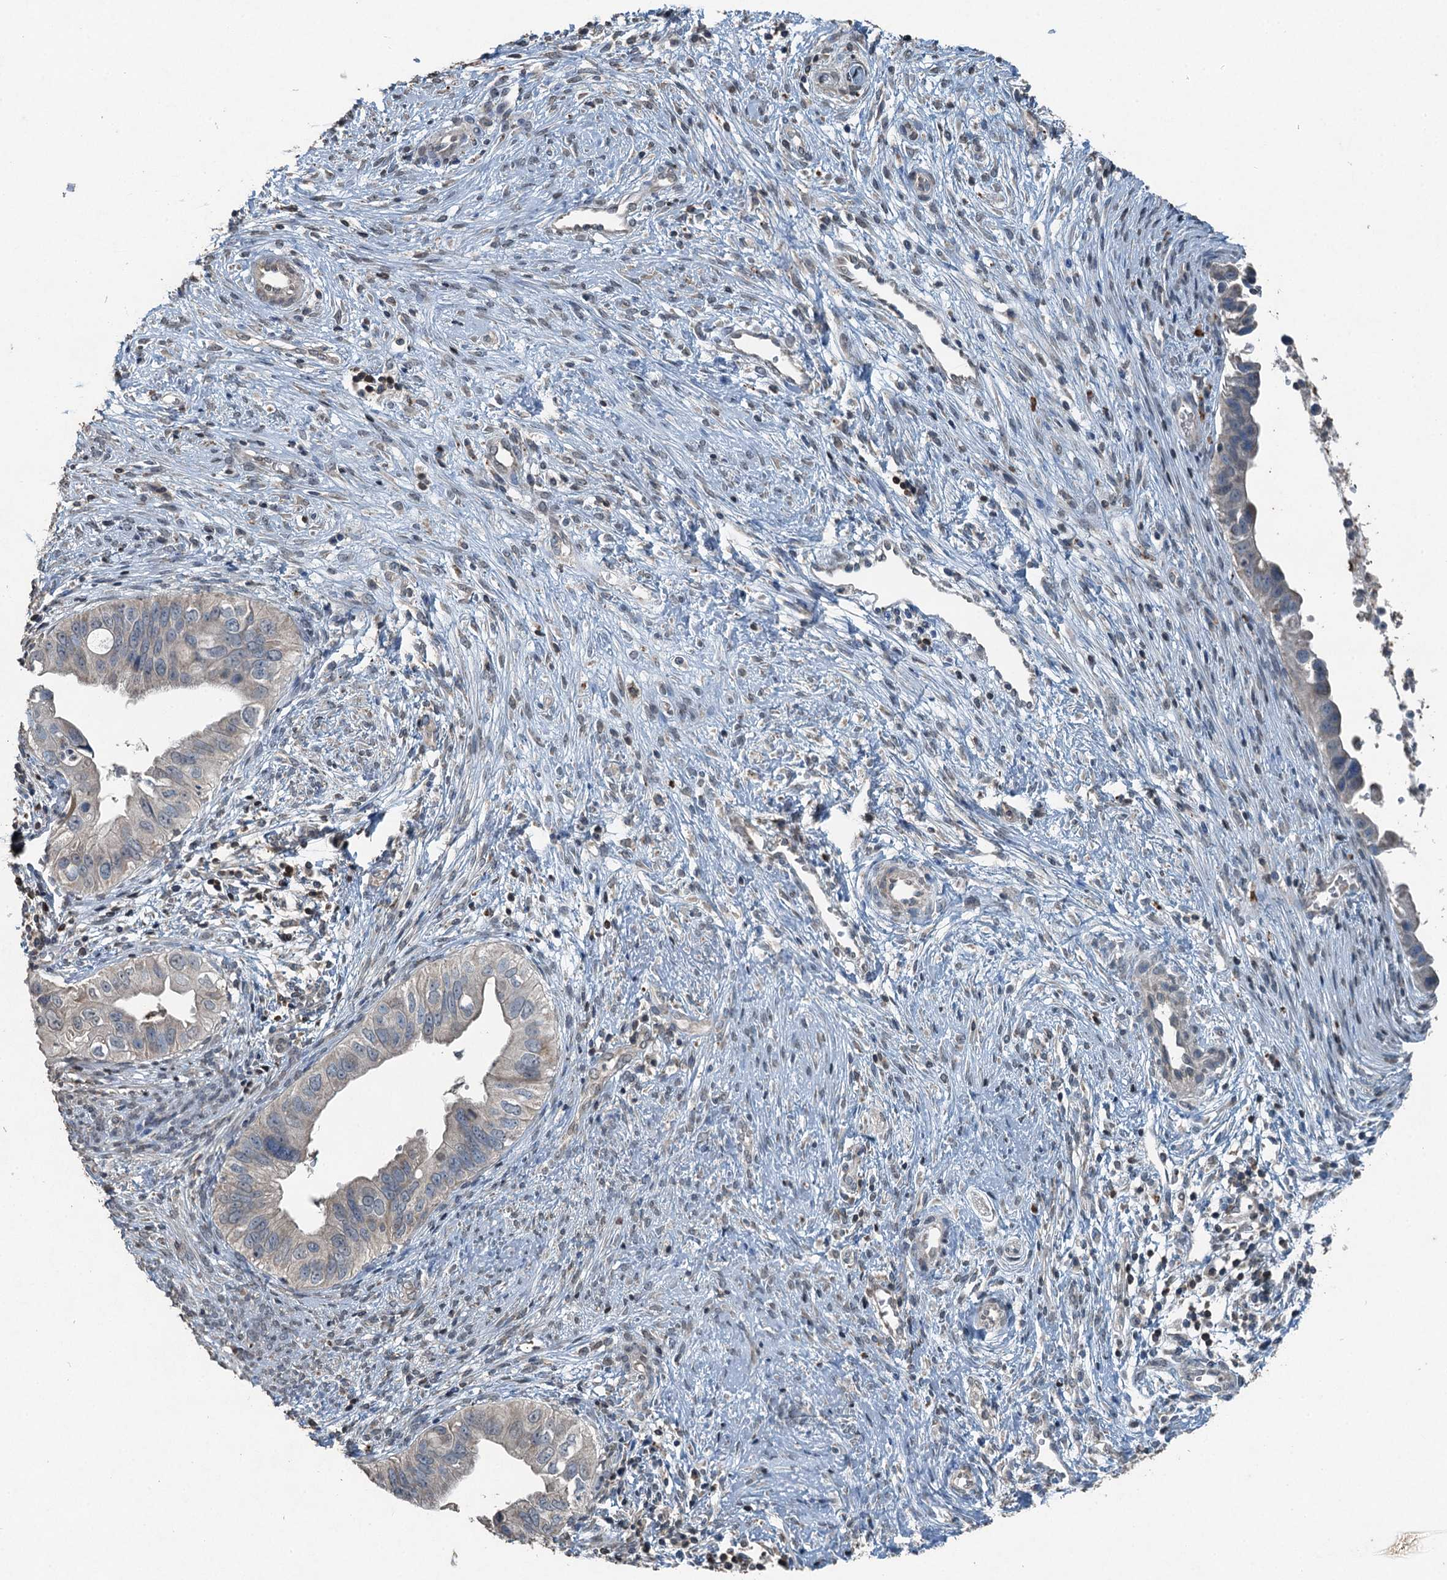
{"staining": {"intensity": "negative", "quantity": "none", "location": "none"}, "tissue": "cervical cancer", "cell_type": "Tumor cells", "image_type": "cancer", "snomed": [{"axis": "morphology", "description": "Adenocarcinoma, NOS"}, {"axis": "topography", "description": "Cervix"}], "caption": "An IHC histopathology image of cervical cancer is shown. There is no staining in tumor cells of cervical cancer.", "gene": "TCTN1", "patient": {"sex": "female", "age": 42}}